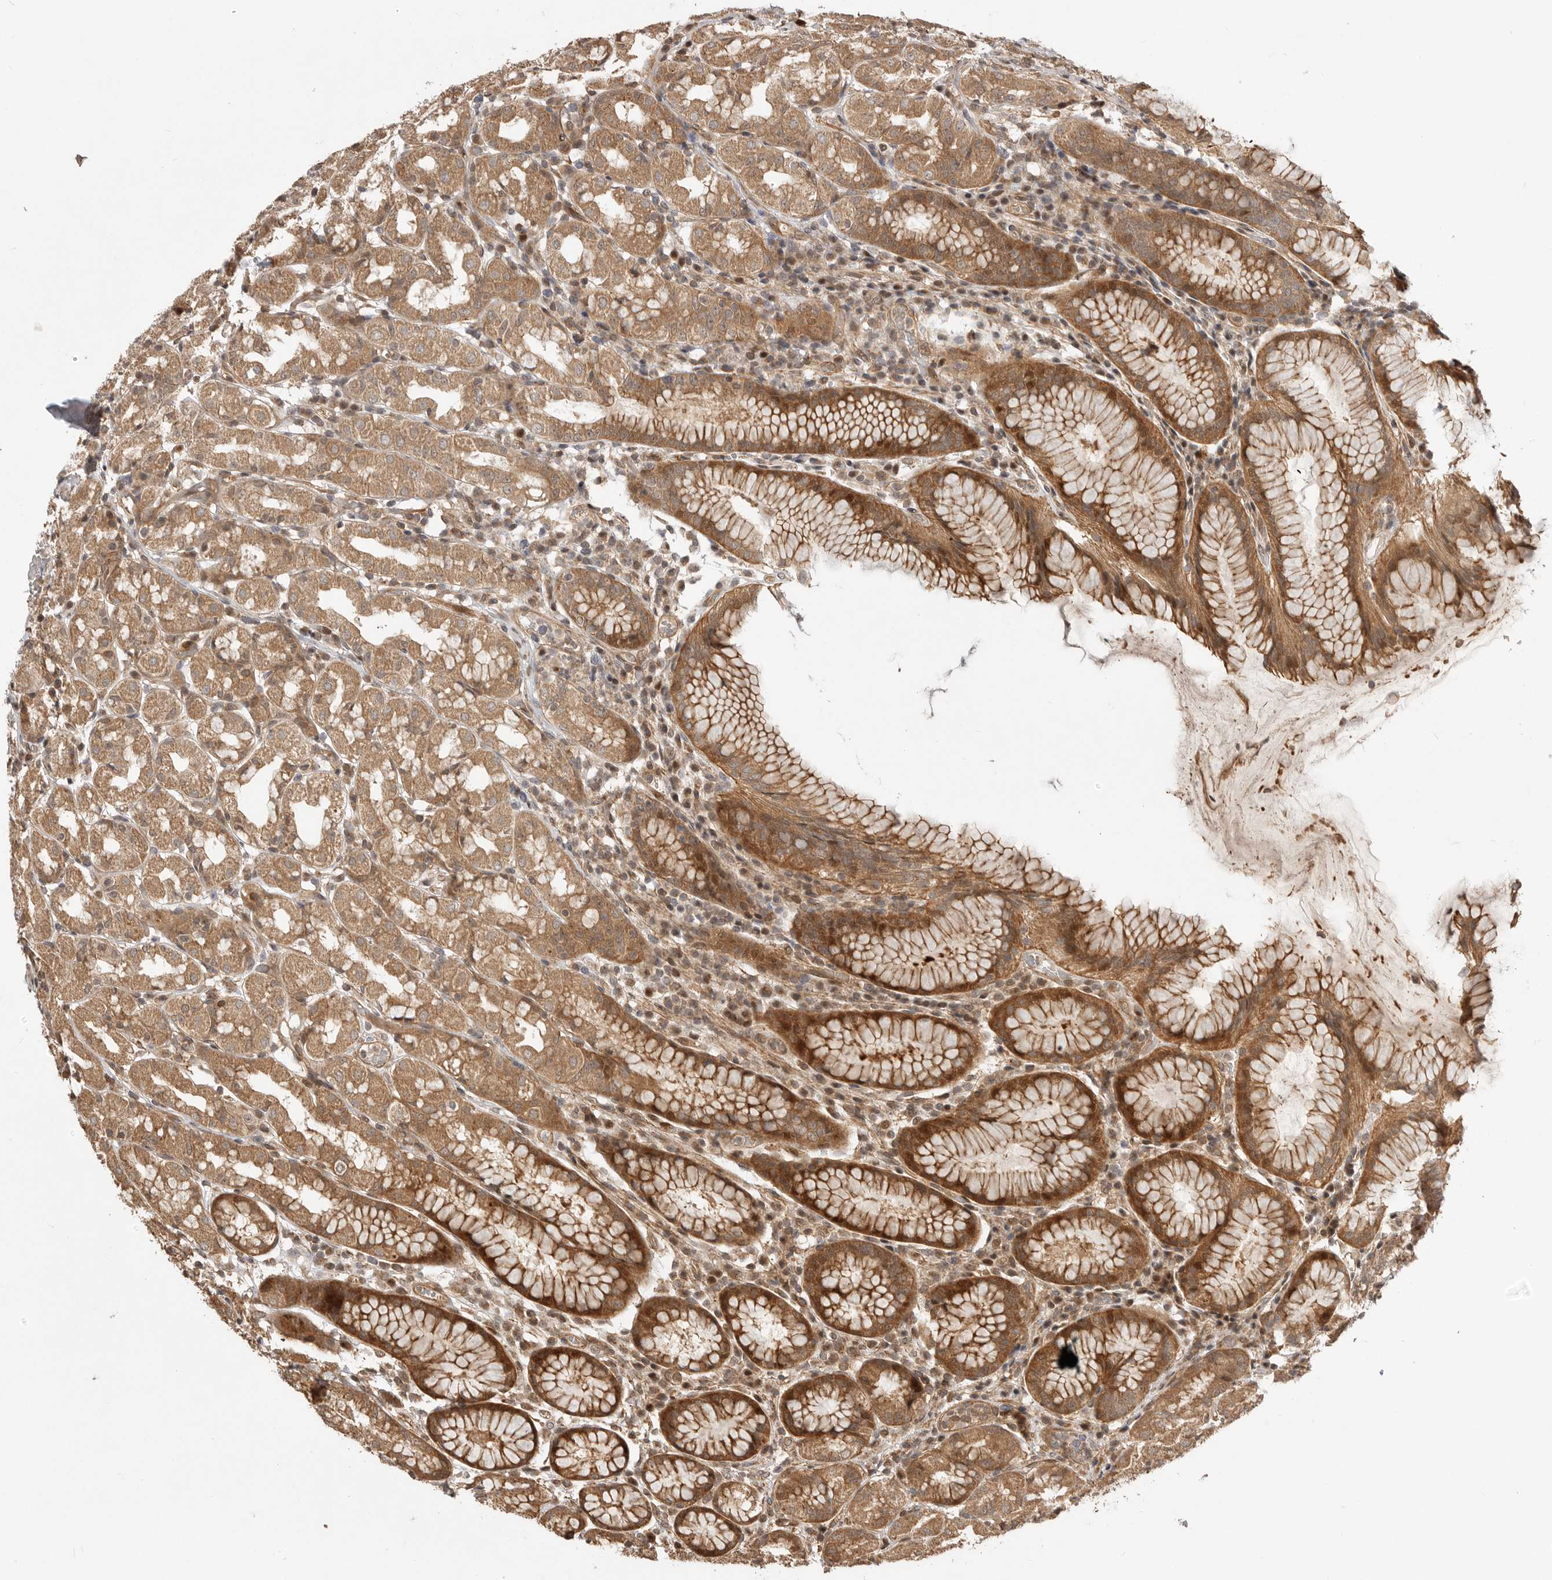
{"staining": {"intensity": "moderate", "quantity": ">75%", "location": "cytoplasmic/membranous,nuclear"}, "tissue": "stomach", "cell_type": "Glandular cells", "image_type": "normal", "snomed": [{"axis": "morphology", "description": "Normal tissue, NOS"}, {"axis": "topography", "description": "Stomach, lower"}], "caption": "Approximately >75% of glandular cells in unremarkable stomach reveal moderate cytoplasmic/membranous,nuclear protein staining as visualized by brown immunohistochemical staining.", "gene": "ADPRS", "patient": {"sex": "female", "age": 56}}